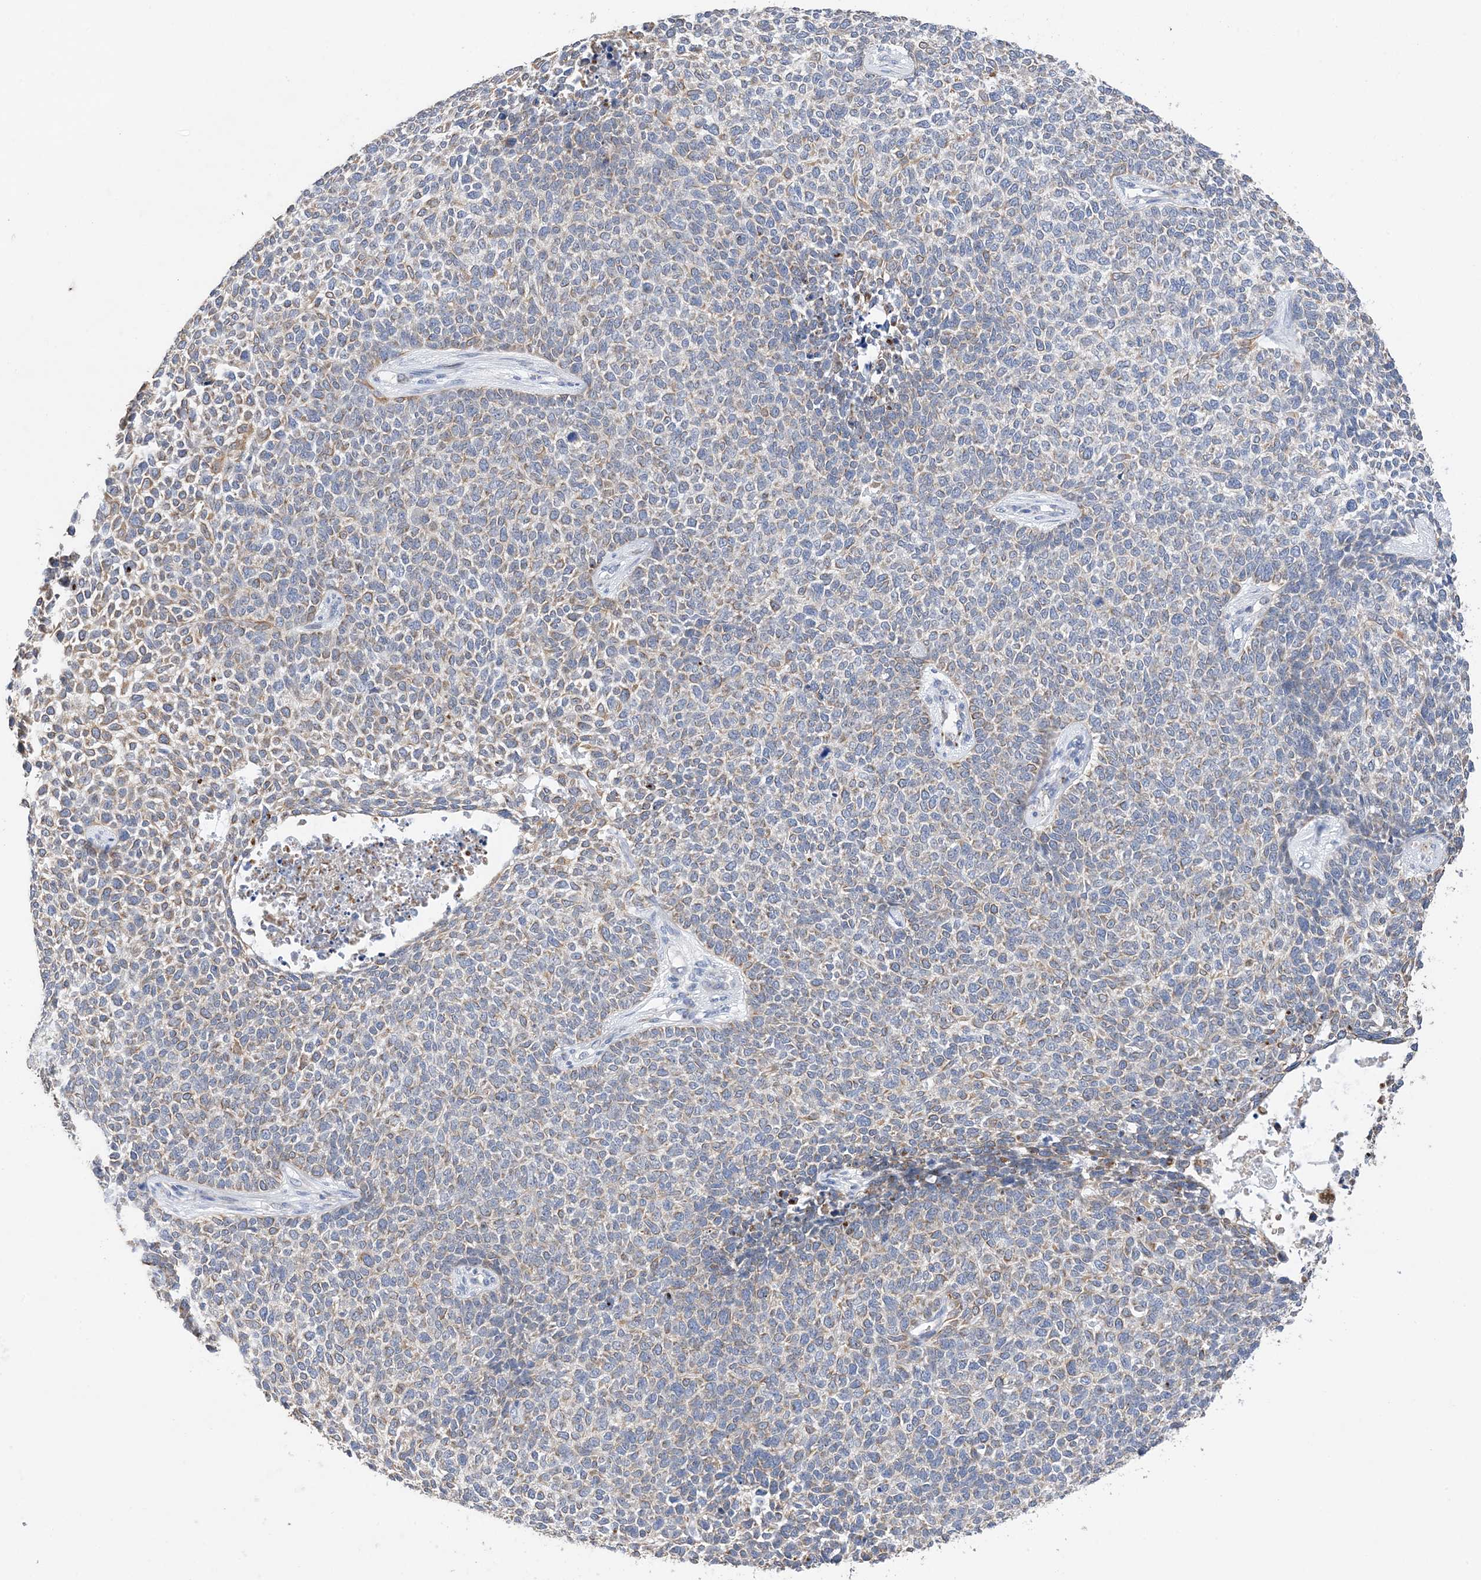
{"staining": {"intensity": "weak", "quantity": "25%-75%", "location": "cytoplasmic/membranous"}, "tissue": "skin cancer", "cell_type": "Tumor cells", "image_type": "cancer", "snomed": [{"axis": "morphology", "description": "Basal cell carcinoma"}, {"axis": "topography", "description": "Skin"}], "caption": "Protein expression analysis of skin cancer reveals weak cytoplasmic/membranous positivity in approximately 25%-75% of tumor cells.", "gene": "PLK4", "patient": {"sex": "female", "age": 84}}